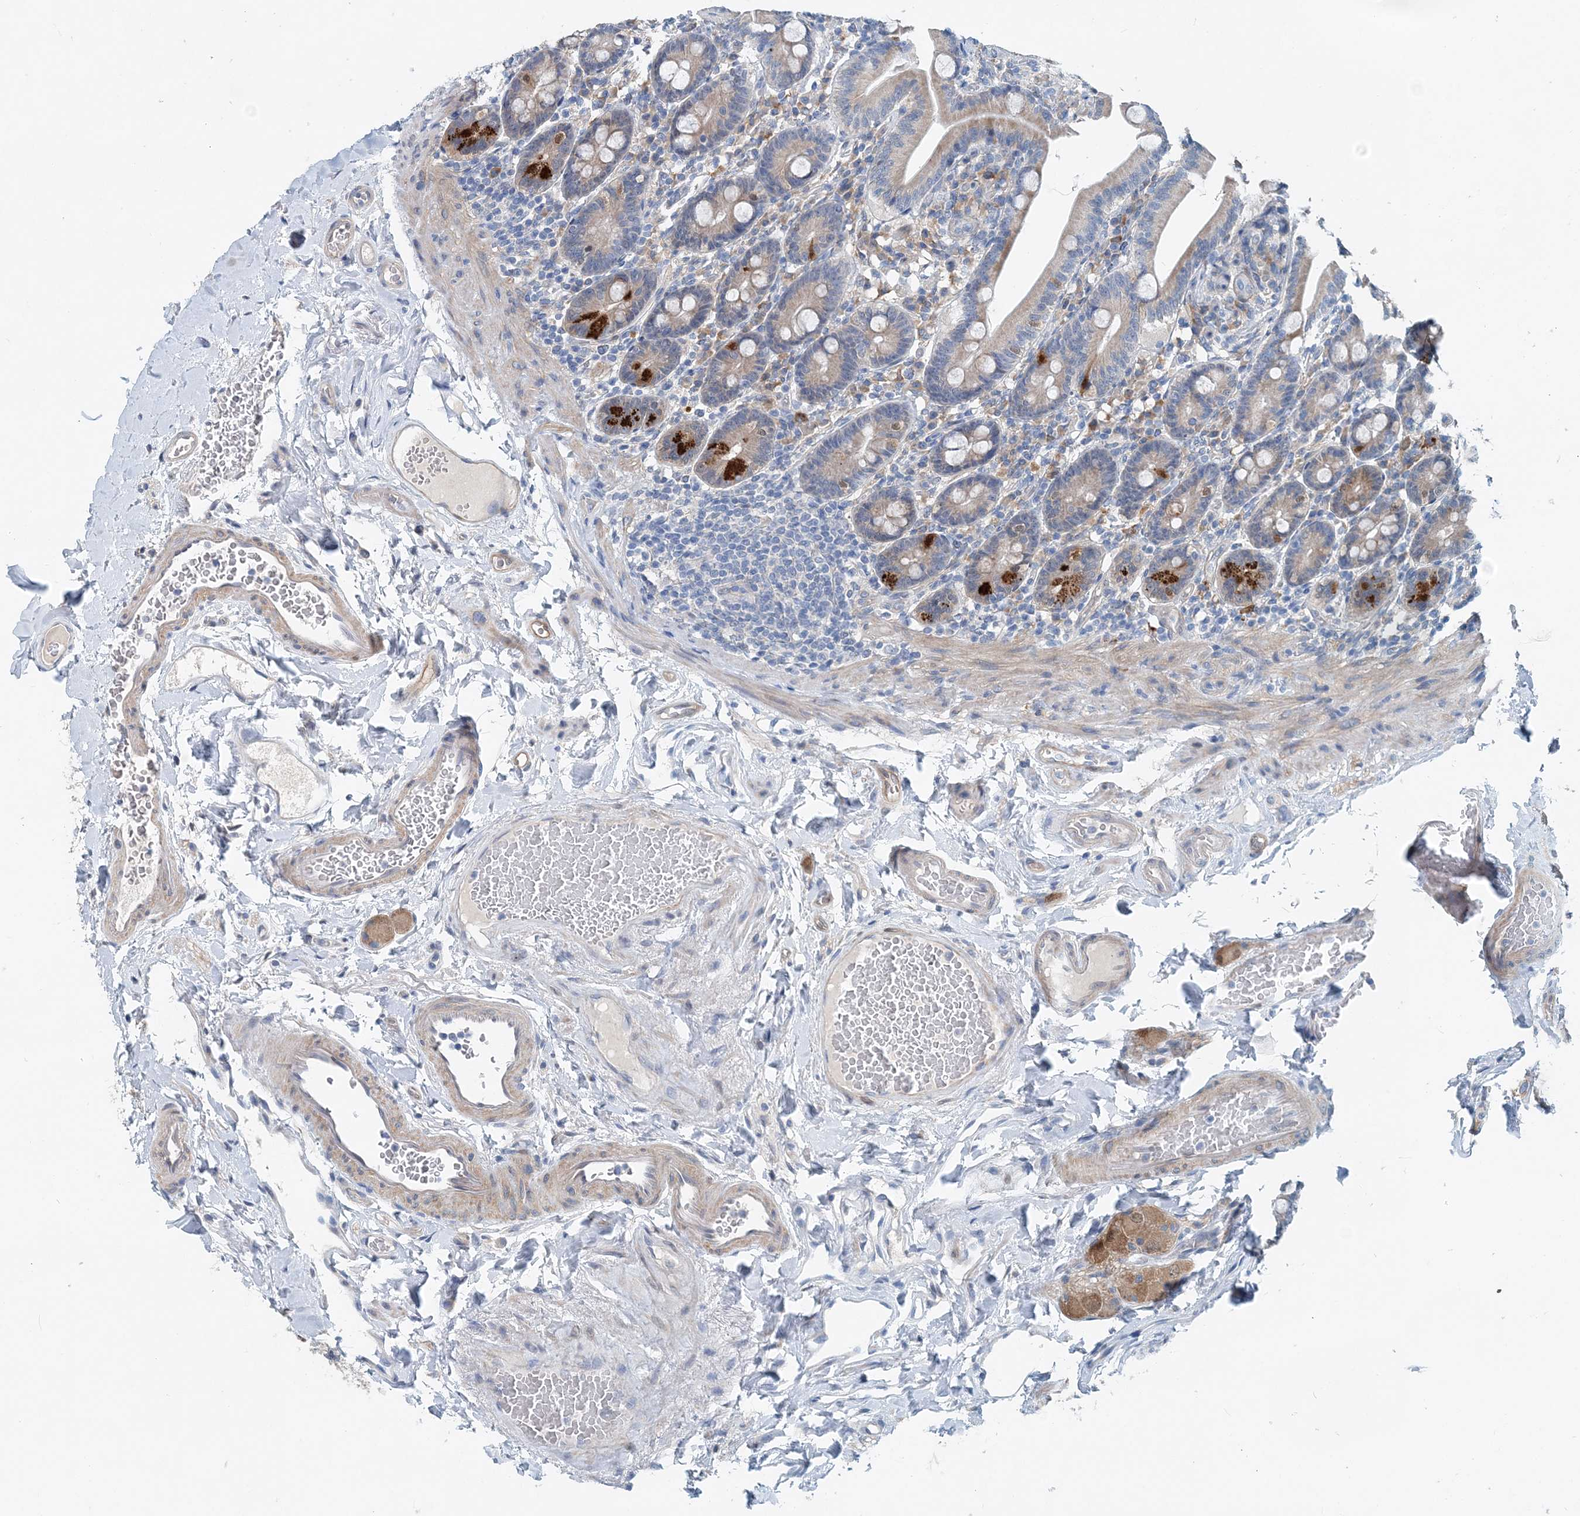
{"staining": {"intensity": "strong", "quantity": "<25%", "location": "cytoplasmic/membranous"}, "tissue": "duodenum", "cell_type": "Glandular cells", "image_type": "normal", "snomed": [{"axis": "morphology", "description": "Normal tissue, NOS"}, {"axis": "topography", "description": "Duodenum"}], "caption": "Glandular cells show medium levels of strong cytoplasmic/membranous staining in about <25% of cells in normal duodenum. The staining was performed using DAB, with brown indicating positive protein expression. Nuclei are stained blue with hematoxylin.", "gene": "PFN2", "patient": {"sex": "male", "age": 54}}